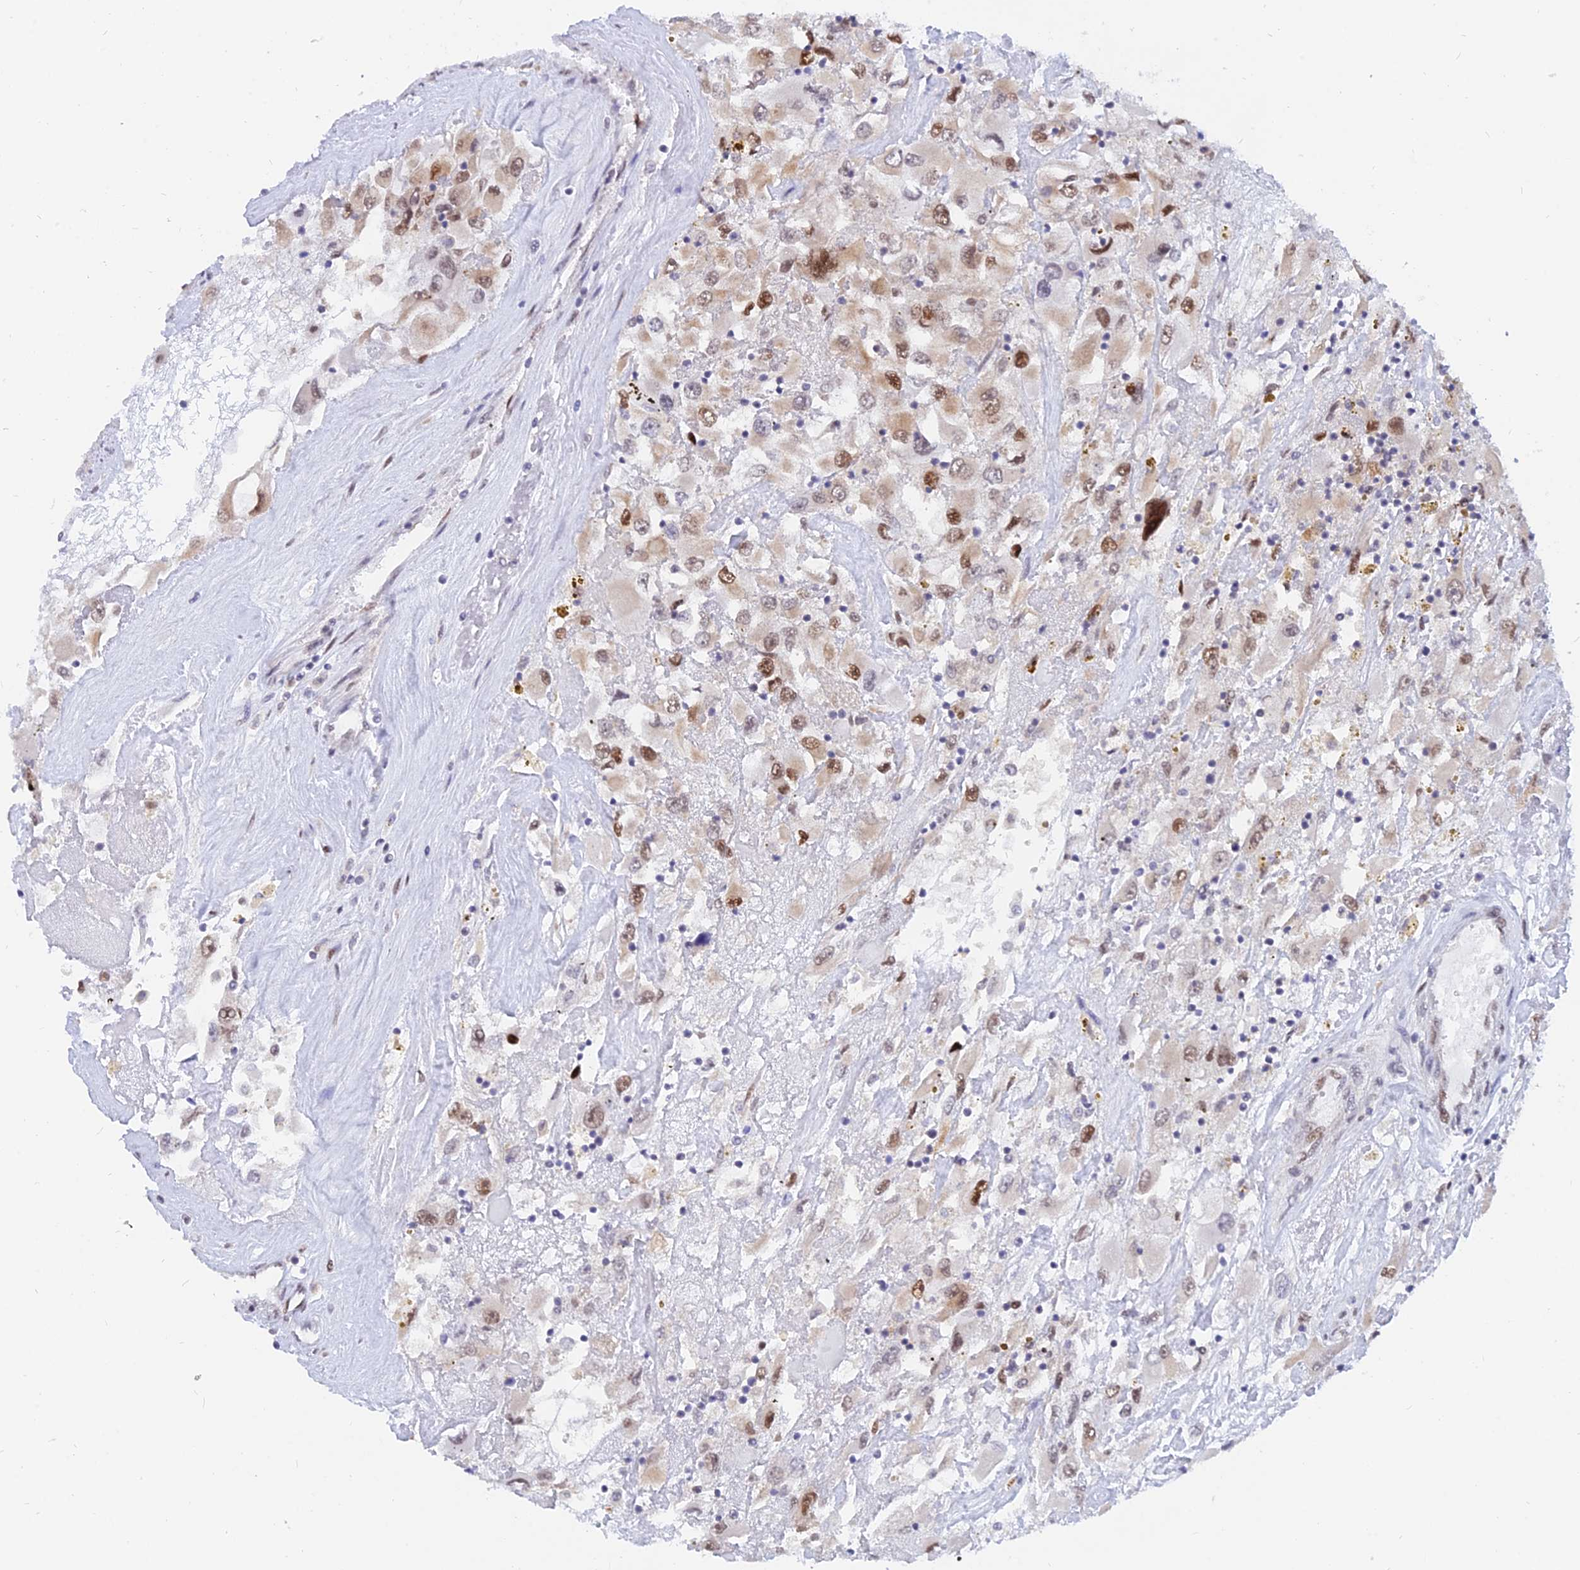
{"staining": {"intensity": "moderate", "quantity": "25%-75%", "location": "nuclear"}, "tissue": "renal cancer", "cell_type": "Tumor cells", "image_type": "cancer", "snomed": [{"axis": "morphology", "description": "Adenocarcinoma, NOS"}, {"axis": "topography", "description": "Kidney"}], "caption": "Human renal adenocarcinoma stained for a protein (brown) displays moderate nuclear positive expression in about 25%-75% of tumor cells.", "gene": "DPY30", "patient": {"sex": "female", "age": 52}}